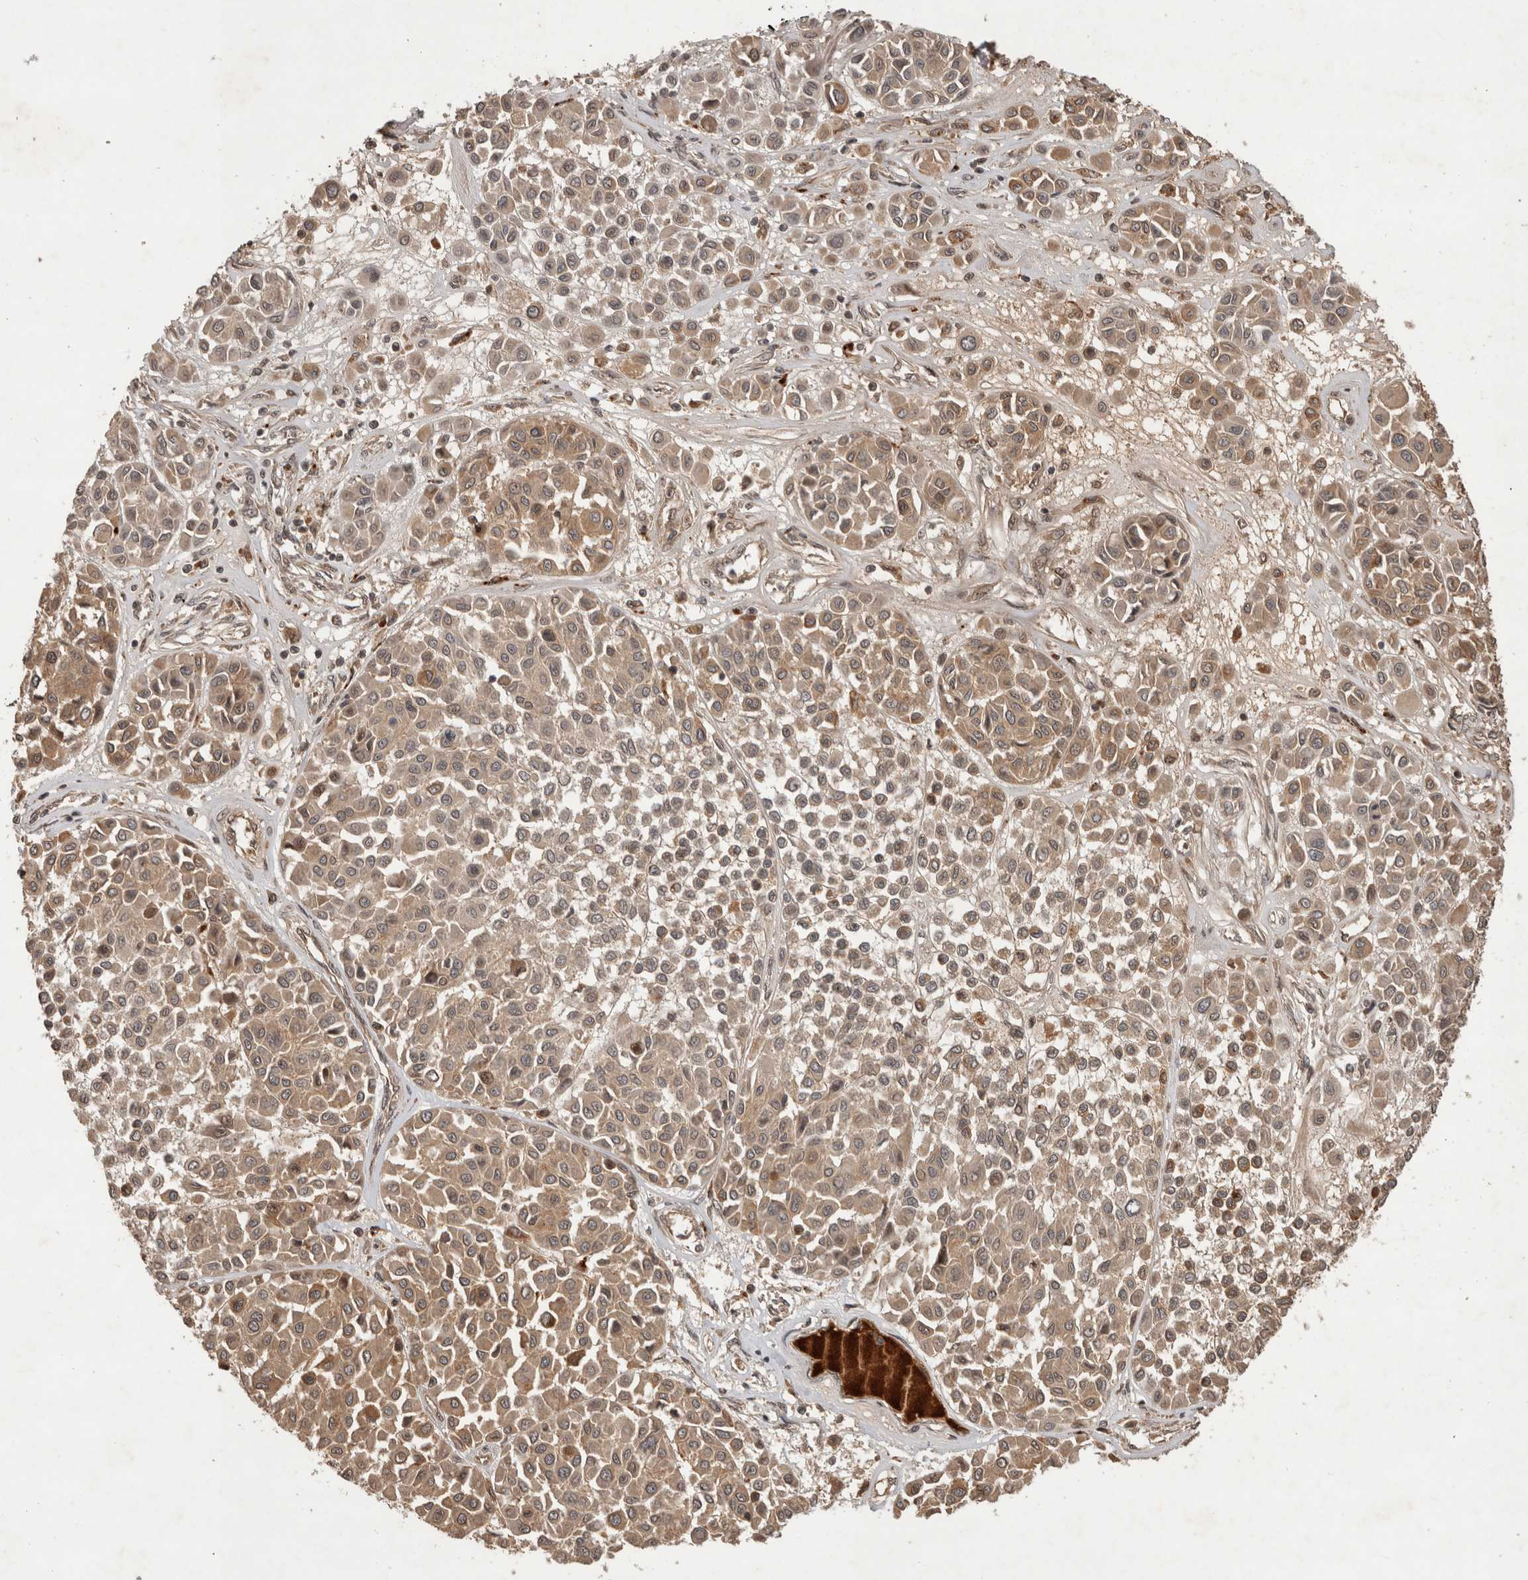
{"staining": {"intensity": "weak", "quantity": ">75%", "location": "cytoplasmic/membranous"}, "tissue": "melanoma", "cell_type": "Tumor cells", "image_type": "cancer", "snomed": [{"axis": "morphology", "description": "Malignant melanoma, Metastatic site"}, {"axis": "topography", "description": "Soft tissue"}], "caption": "Tumor cells display low levels of weak cytoplasmic/membranous staining in approximately >75% of cells in melanoma.", "gene": "PITPNC1", "patient": {"sex": "male", "age": 41}}